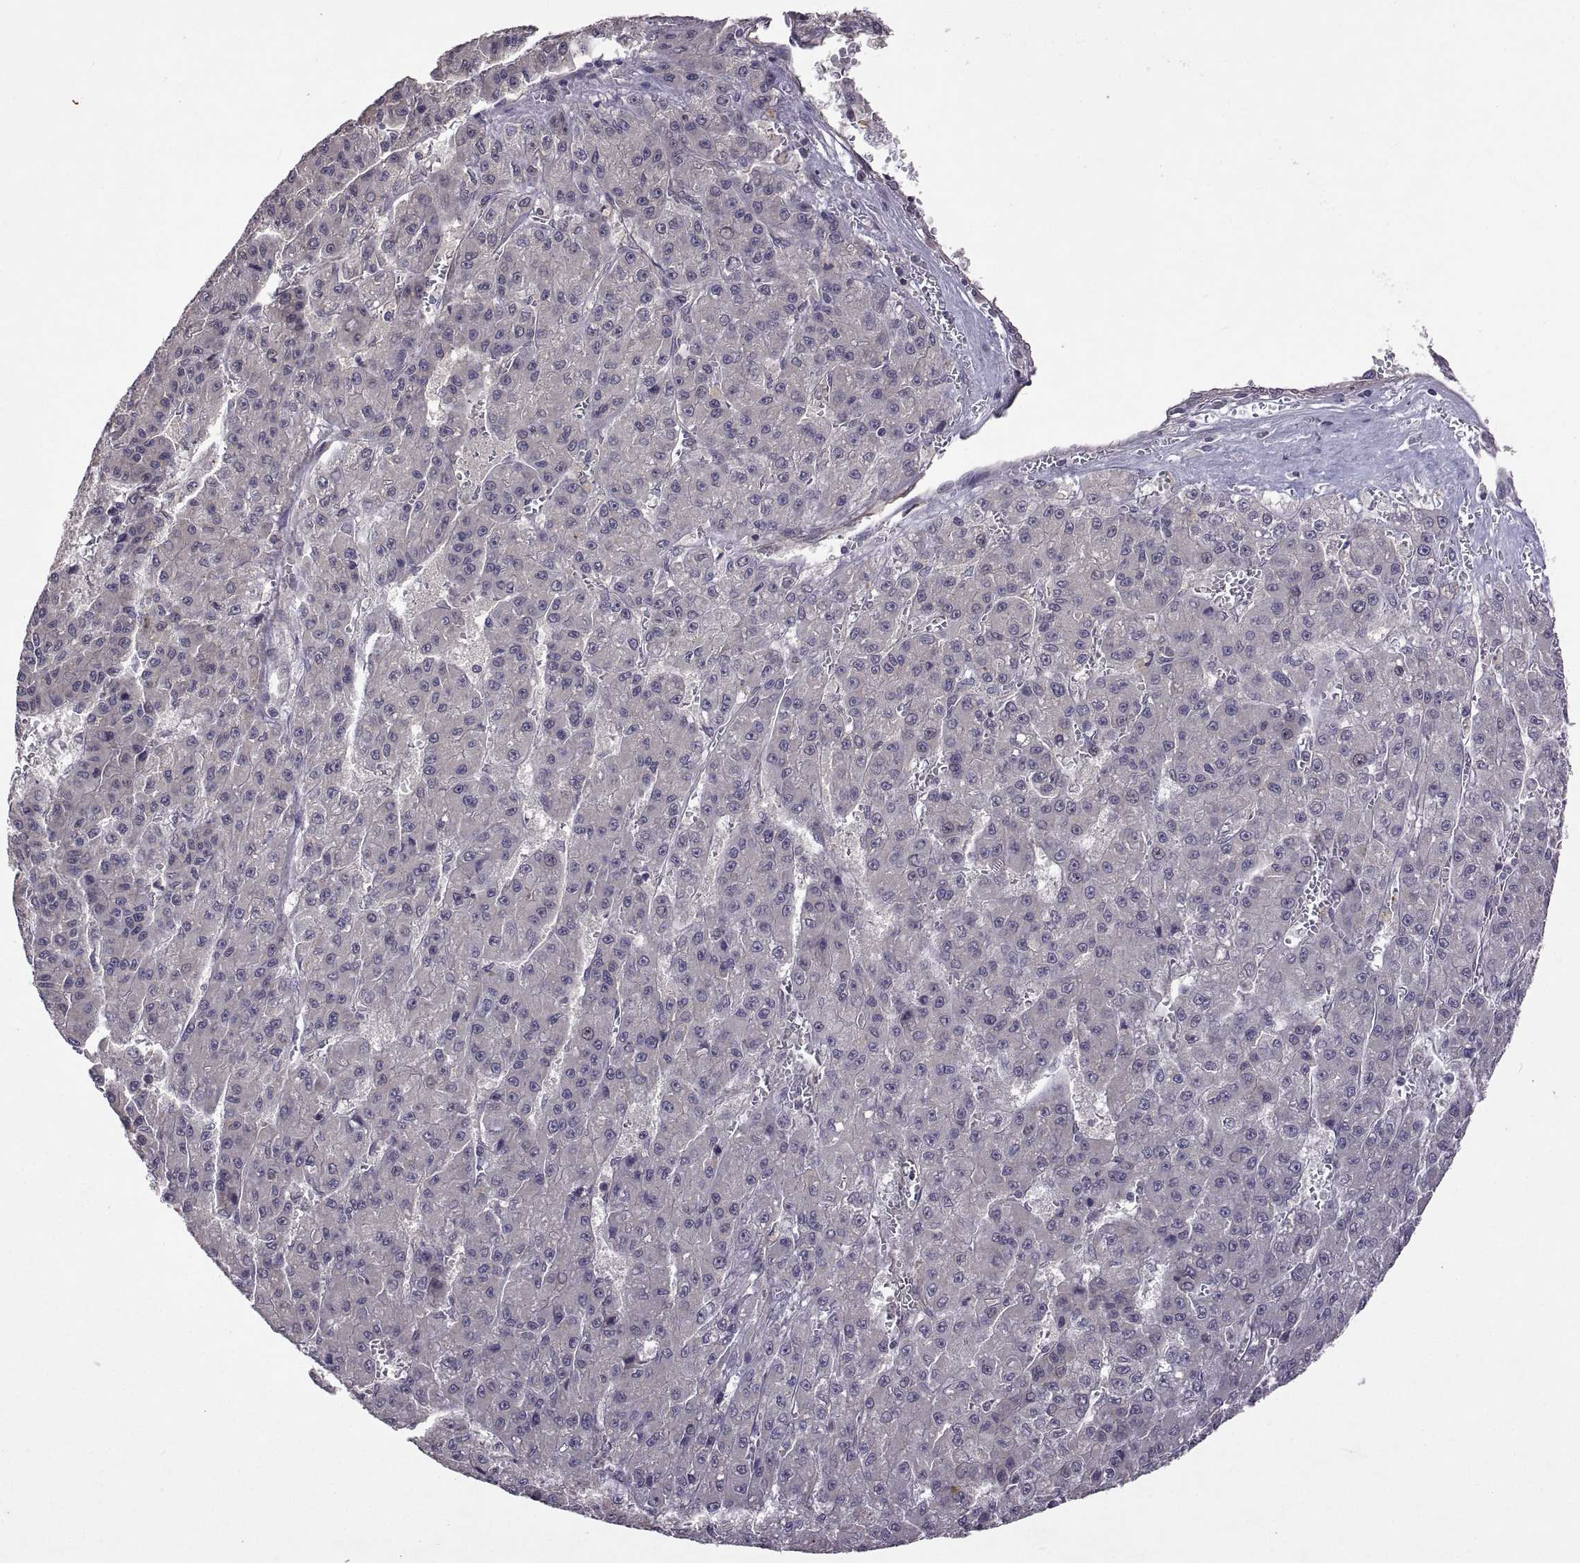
{"staining": {"intensity": "negative", "quantity": "none", "location": "none"}, "tissue": "liver cancer", "cell_type": "Tumor cells", "image_type": "cancer", "snomed": [{"axis": "morphology", "description": "Carcinoma, Hepatocellular, NOS"}, {"axis": "topography", "description": "Liver"}], "caption": "High power microscopy image of an immunohistochemistry image of hepatocellular carcinoma (liver), revealing no significant positivity in tumor cells.", "gene": "LAMA1", "patient": {"sex": "male", "age": 70}}